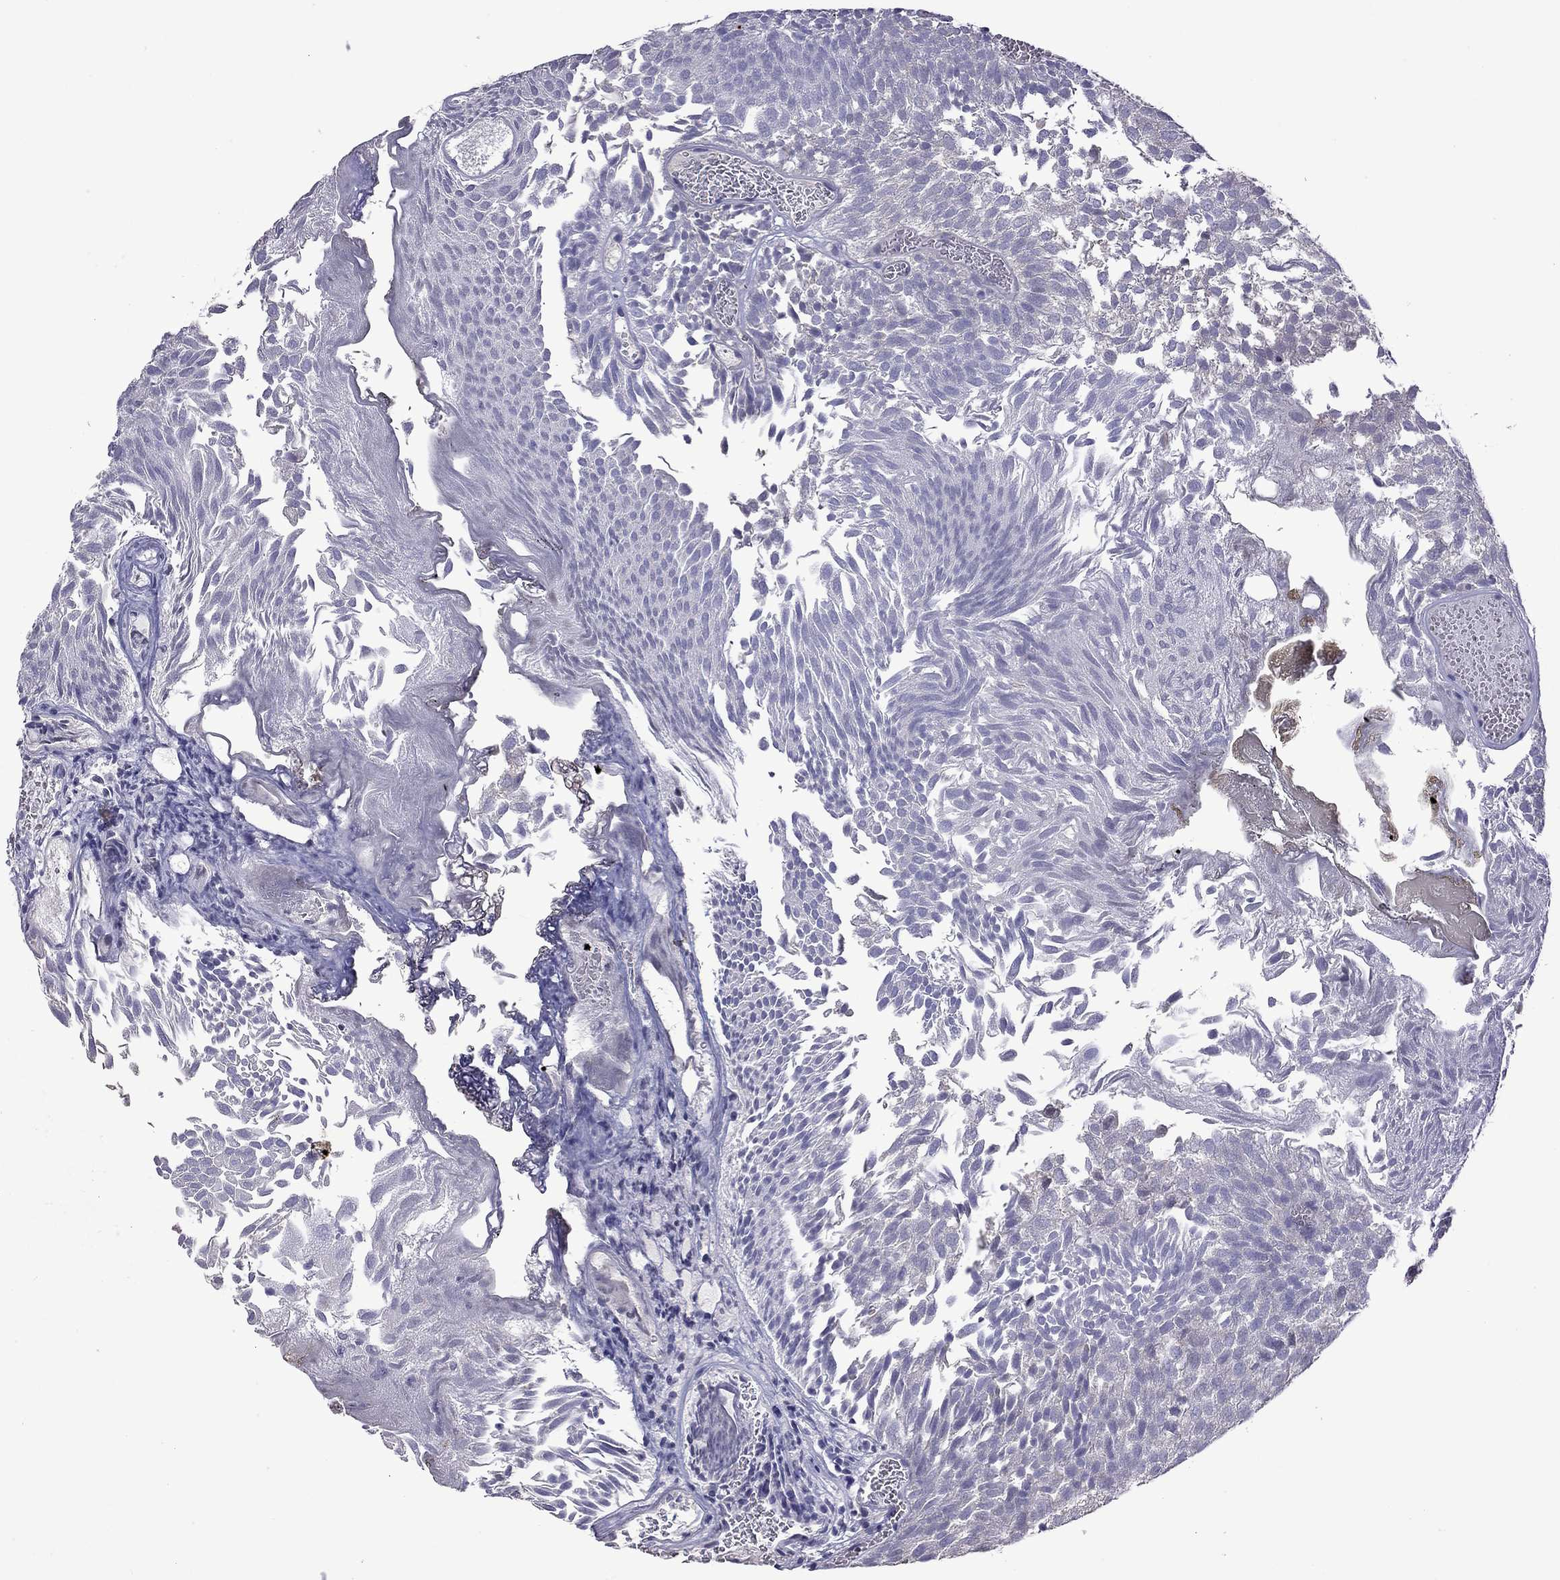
{"staining": {"intensity": "negative", "quantity": "none", "location": "none"}, "tissue": "urothelial cancer", "cell_type": "Tumor cells", "image_type": "cancer", "snomed": [{"axis": "morphology", "description": "Urothelial carcinoma, Low grade"}, {"axis": "topography", "description": "Urinary bladder"}], "caption": "Tumor cells are negative for protein expression in human urothelial carcinoma (low-grade). (DAB (3,3'-diaminobenzidine) immunohistochemistry visualized using brightfield microscopy, high magnification).", "gene": "FEZ1", "patient": {"sex": "male", "age": 52}}